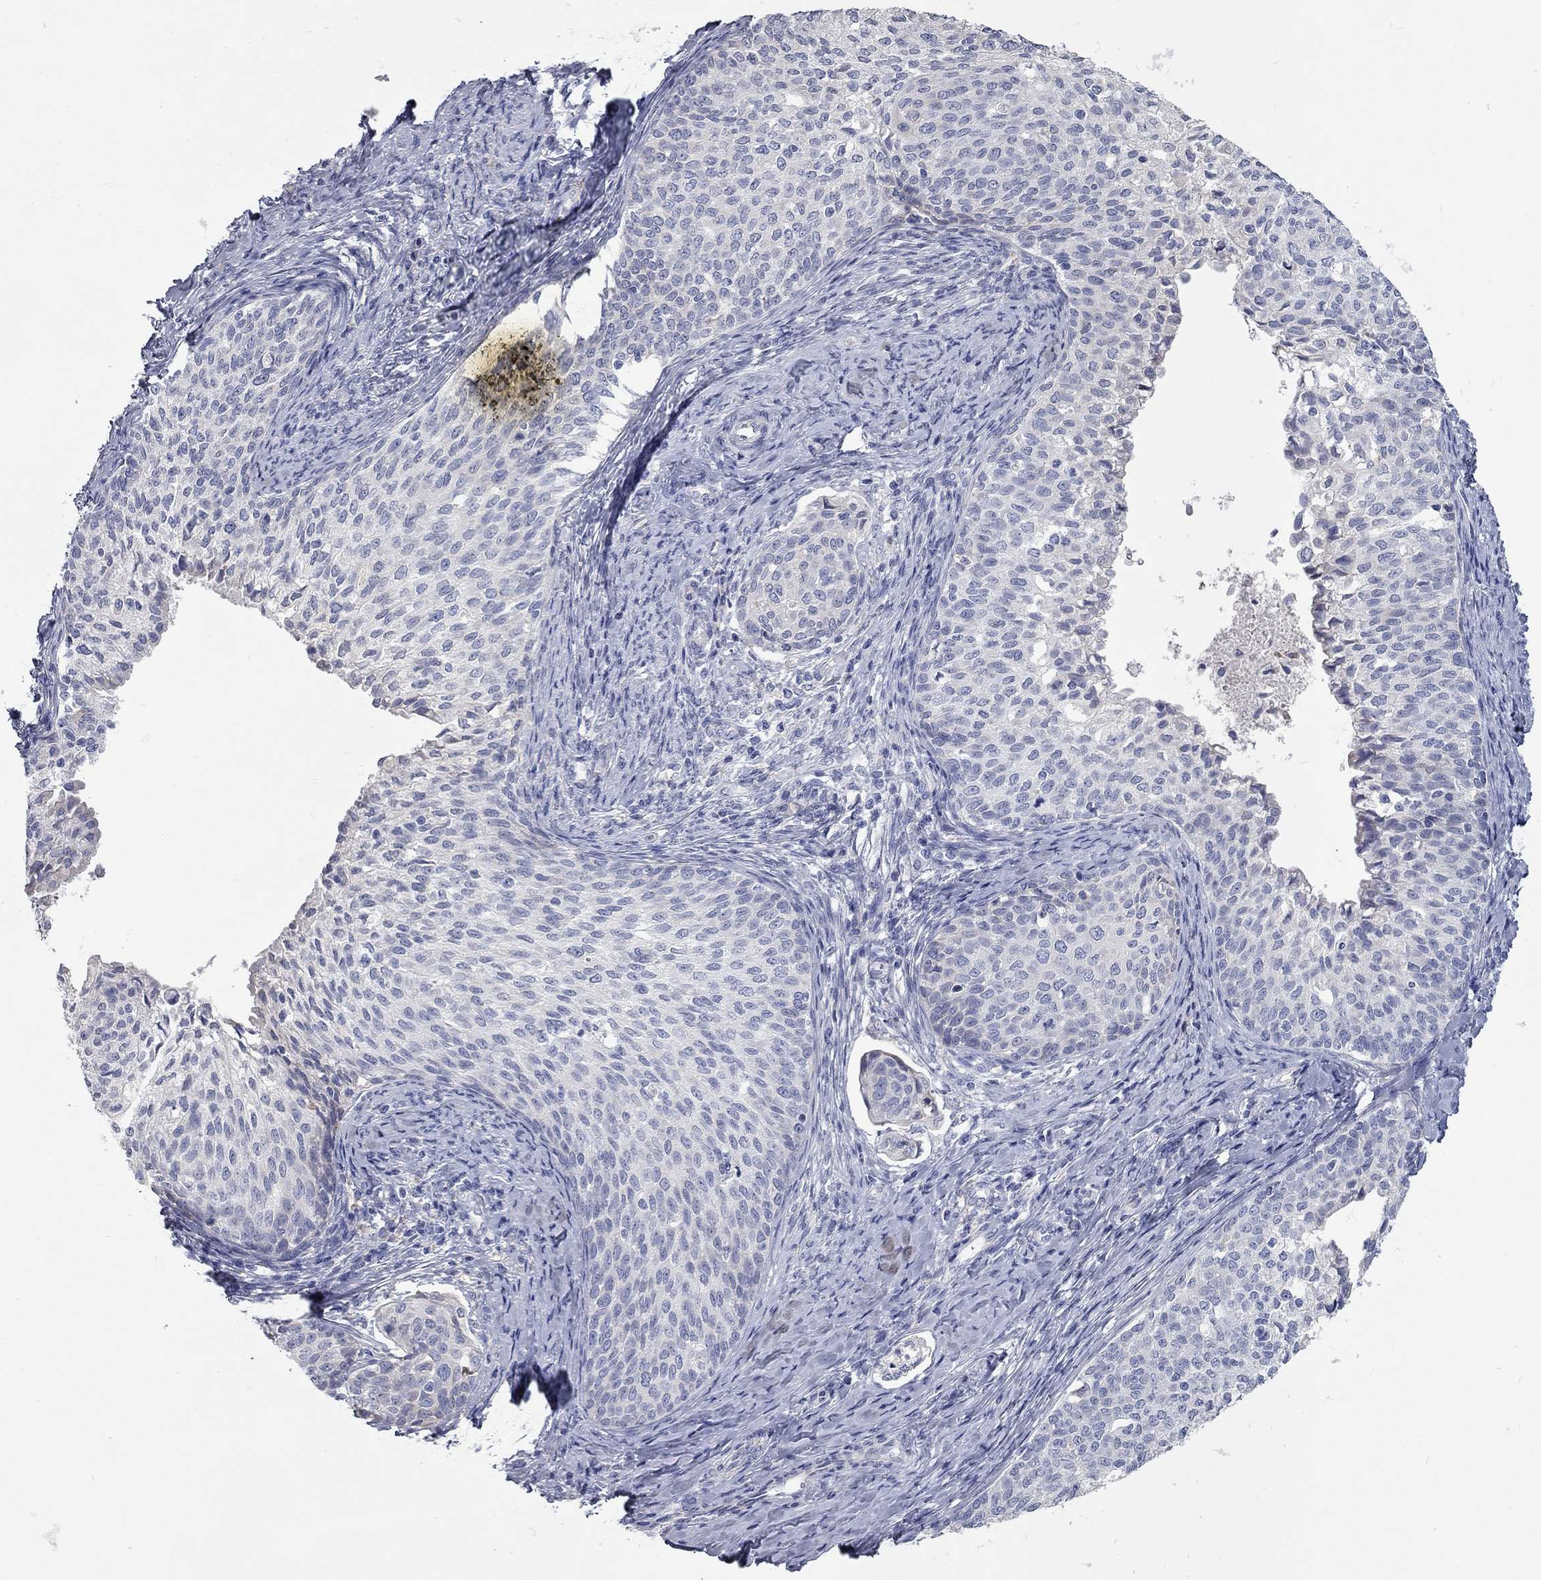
{"staining": {"intensity": "negative", "quantity": "none", "location": "none"}, "tissue": "cervical cancer", "cell_type": "Tumor cells", "image_type": "cancer", "snomed": [{"axis": "morphology", "description": "Squamous cell carcinoma, NOS"}, {"axis": "topography", "description": "Cervix"}], "caption": "Protein analysis of cervical cancer demonstrates no significant positivity in tumor cells.", "gene": "XAGE2", "patient": {"sex": "female", "age": 51}}